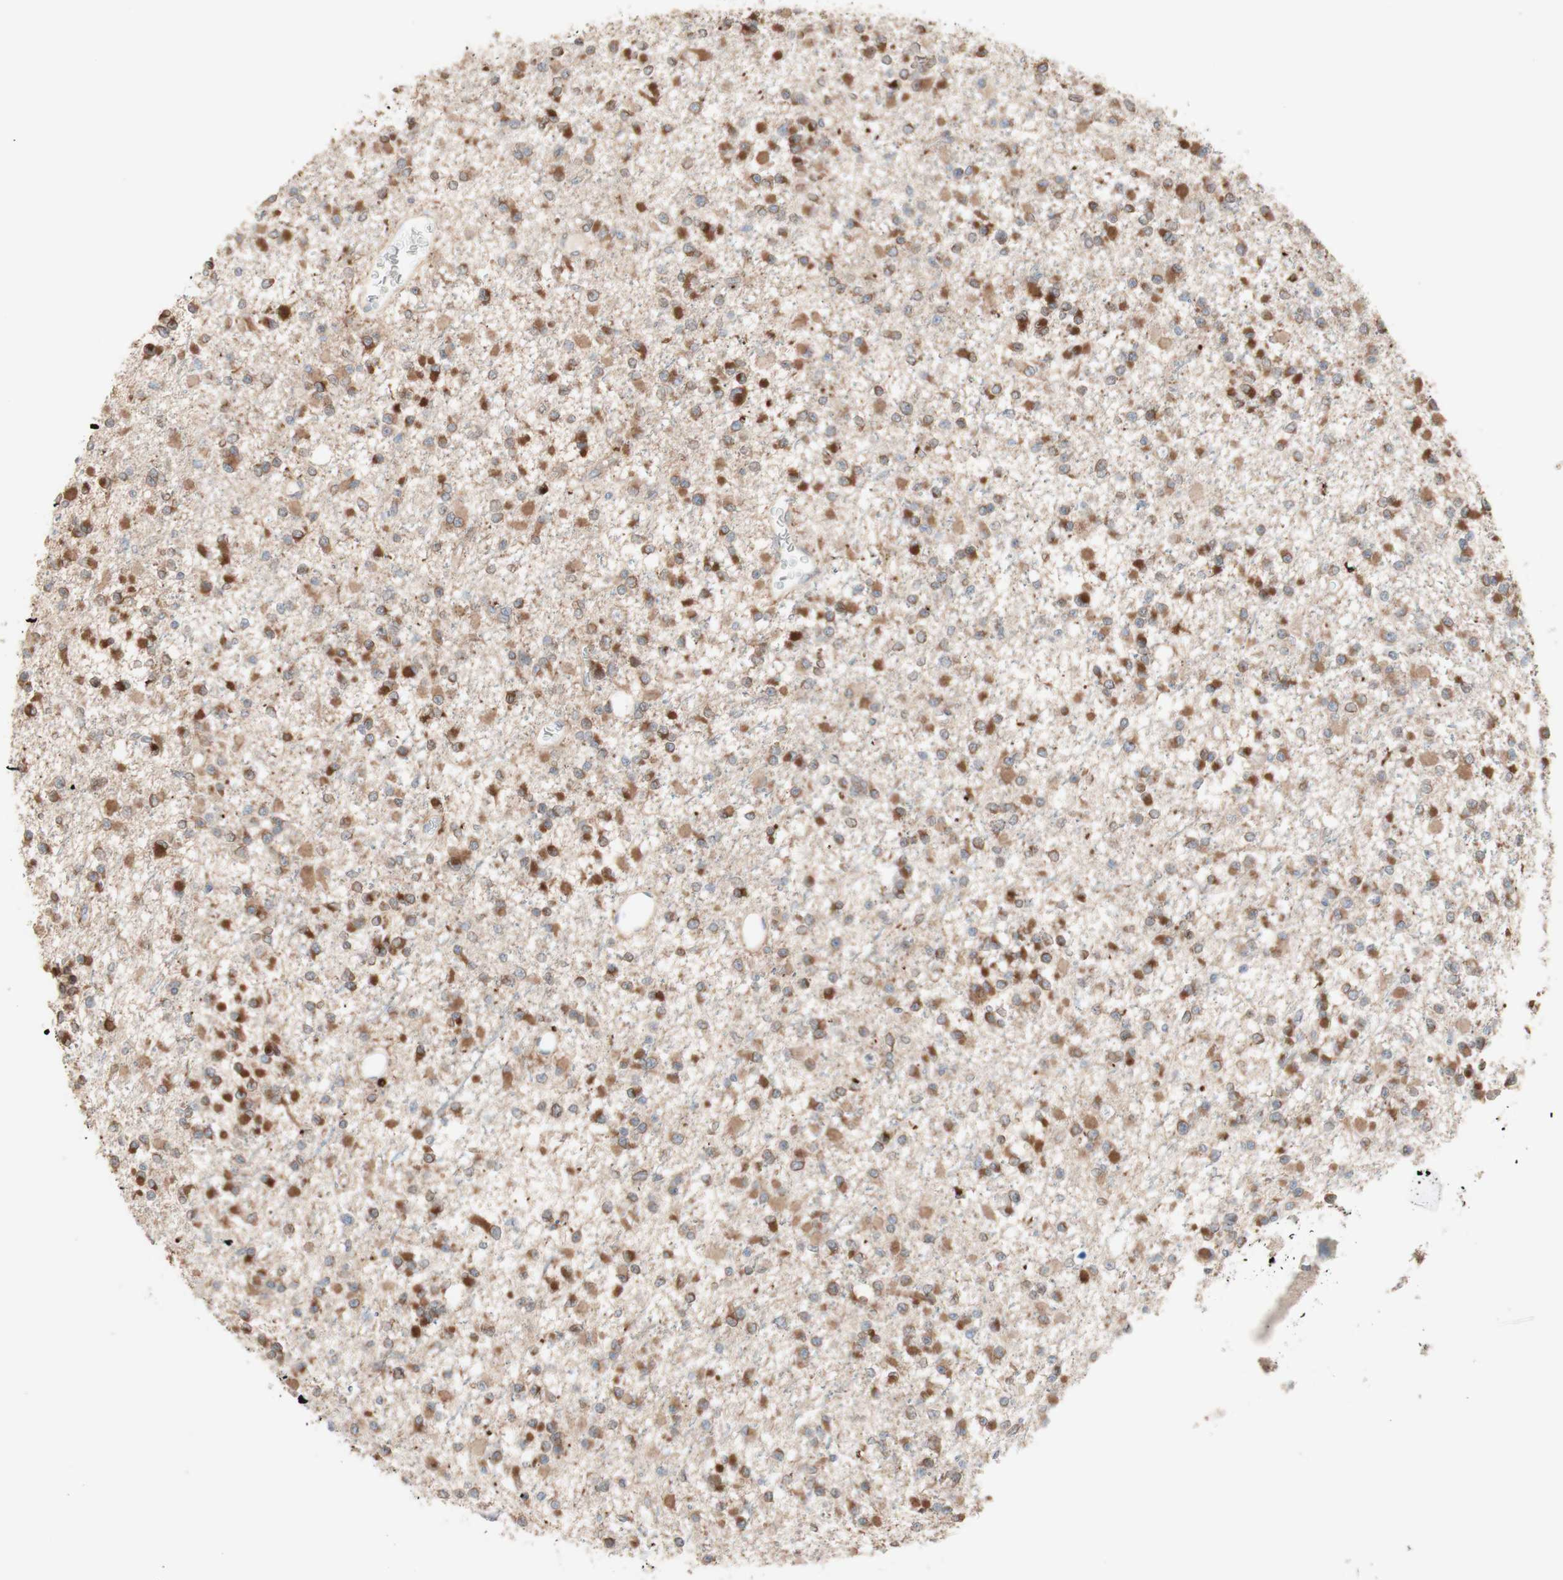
{"staining": {"intensity": "moderate", "quantity": ">75%", "location": "cytoplasmic/membranous"}, "tissue": "glioma", "cell_type": "Tumor cells", "image_type": "cancer", "snomed": [{"axis": "morphology", "description": "Glioma, malignant, Low grade"}, {"axis": "topography", "description": "Brain"}], "caption": "A micrograph of human malignant low-grade glioma stained for a protein displays moderate cytoplasmic/membranous brown staining in tumor cells.", "gene": "COMT", "patient": {"sex": "female", "age": 22}}